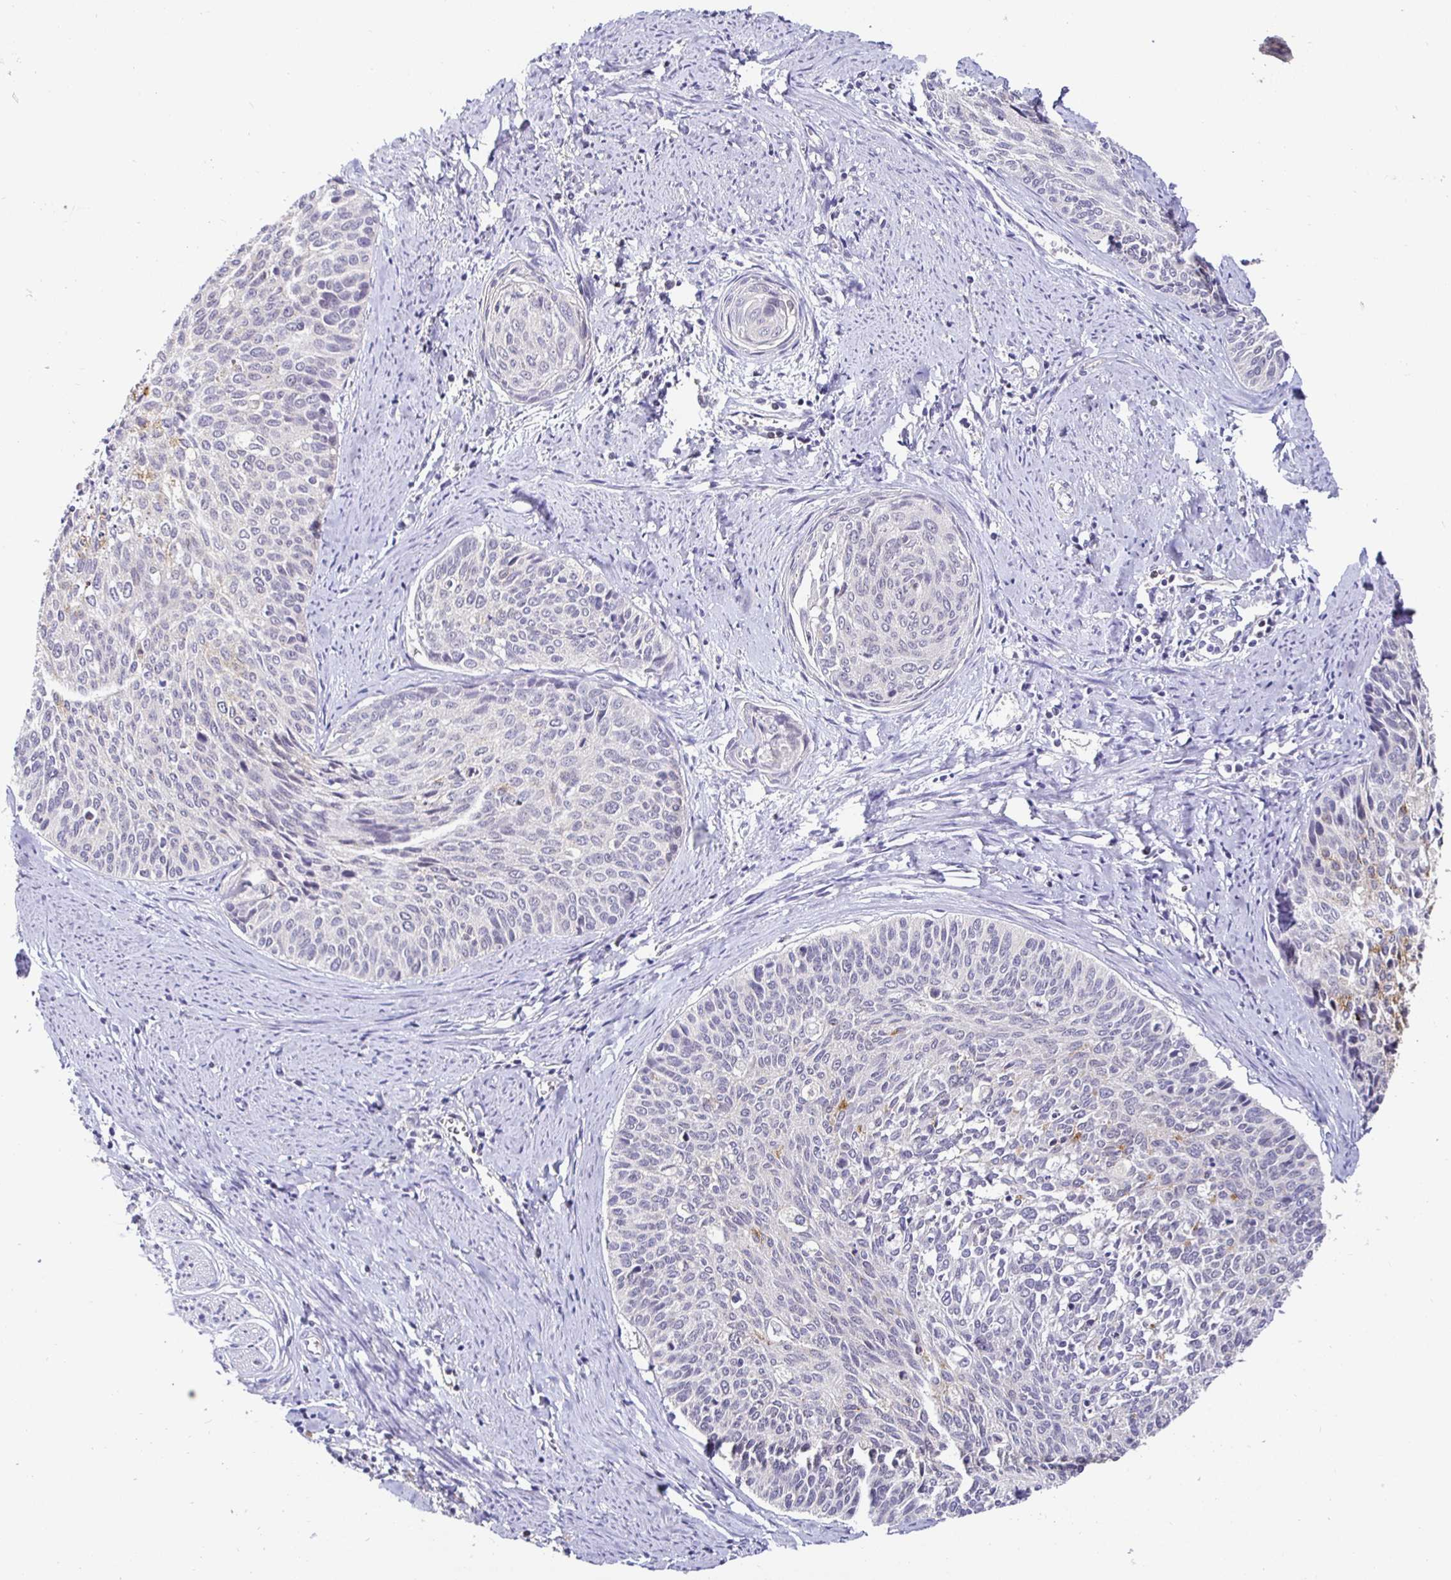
{"staining": {"intensity": "negative", "quantity": "none", "location": "none"}, "tissue": "cervical cancer", "cell_type": "Tumor cells", "image_type": "cancer", "snomed": [{"axis": "morphology", "description": "Squamous cell carcinoma, NOS"}, {"axis": "topography", "description": "Cervix"}], "caption": "There is no significant staining in tumor cells of cervical squamous cell carcinoma. (DAB (3,3'-diaminobenzidine) IHC visualized using brightfield microscopy, high magnification).", "gene": "SATB1", "patient": {"sex": "female", "age": 55}}